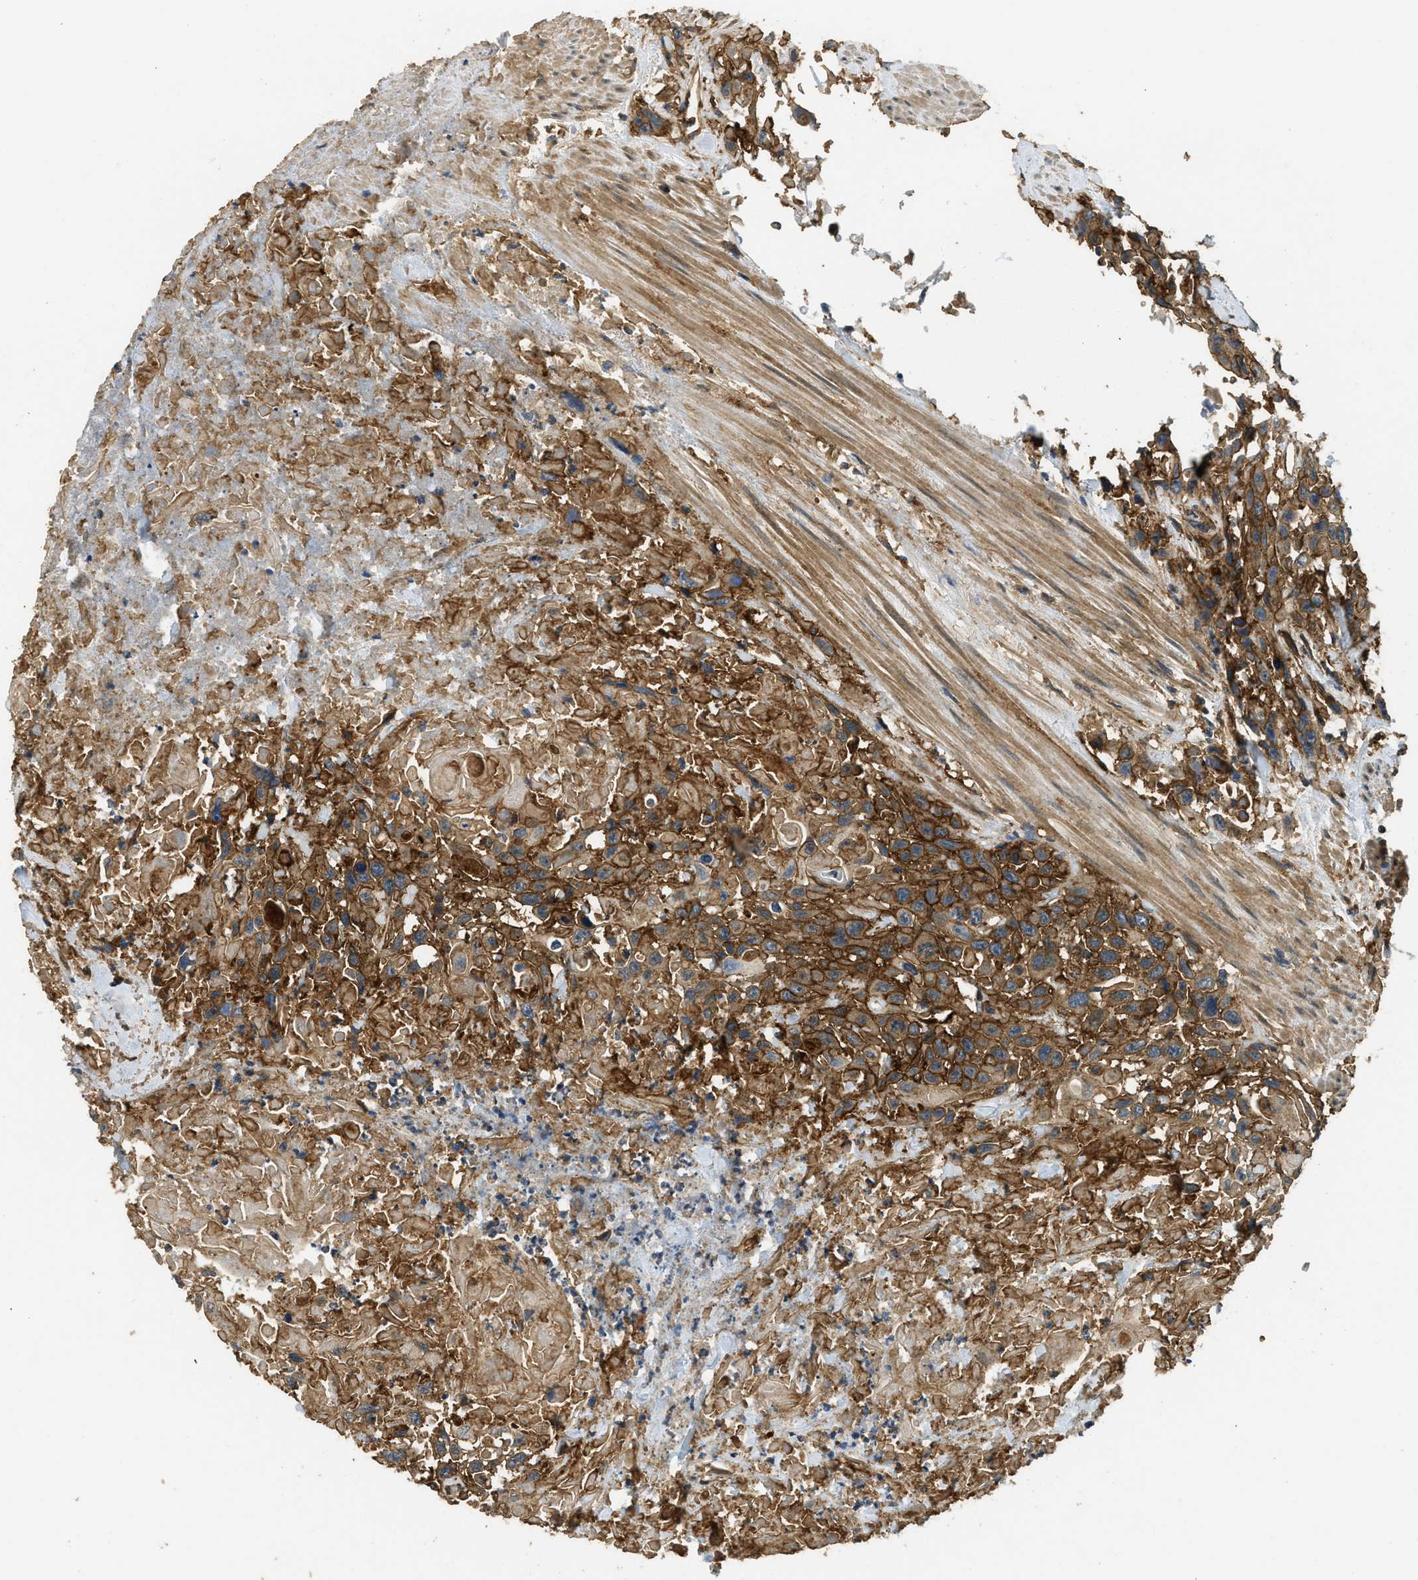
{"staining": {"intensity": "strong", "quantity": ">75%", "location": "cytoplasmic/membranous"}, "tissue": "urothelial cancer", "cell_type": "Tumor cells", "image_type": "cancer", "snomed": [{"axis": "morphology", "description": "Urothelial carcinoma, High grade"}, {"axis": "topography", "description": "Urinary bladder"}], "caption": "Urothelial cancer tissue exhibits strong cytoplasmic/membranous expression in approximately >75% of tumor cells, visualized by immunohistochemistry. (DAB (3,3'-diaminobenzidine) = brown stain, brightfield microscopy at high magnification).", "gene": "CD276", "patient": {"sex": "female", "age": 84}}